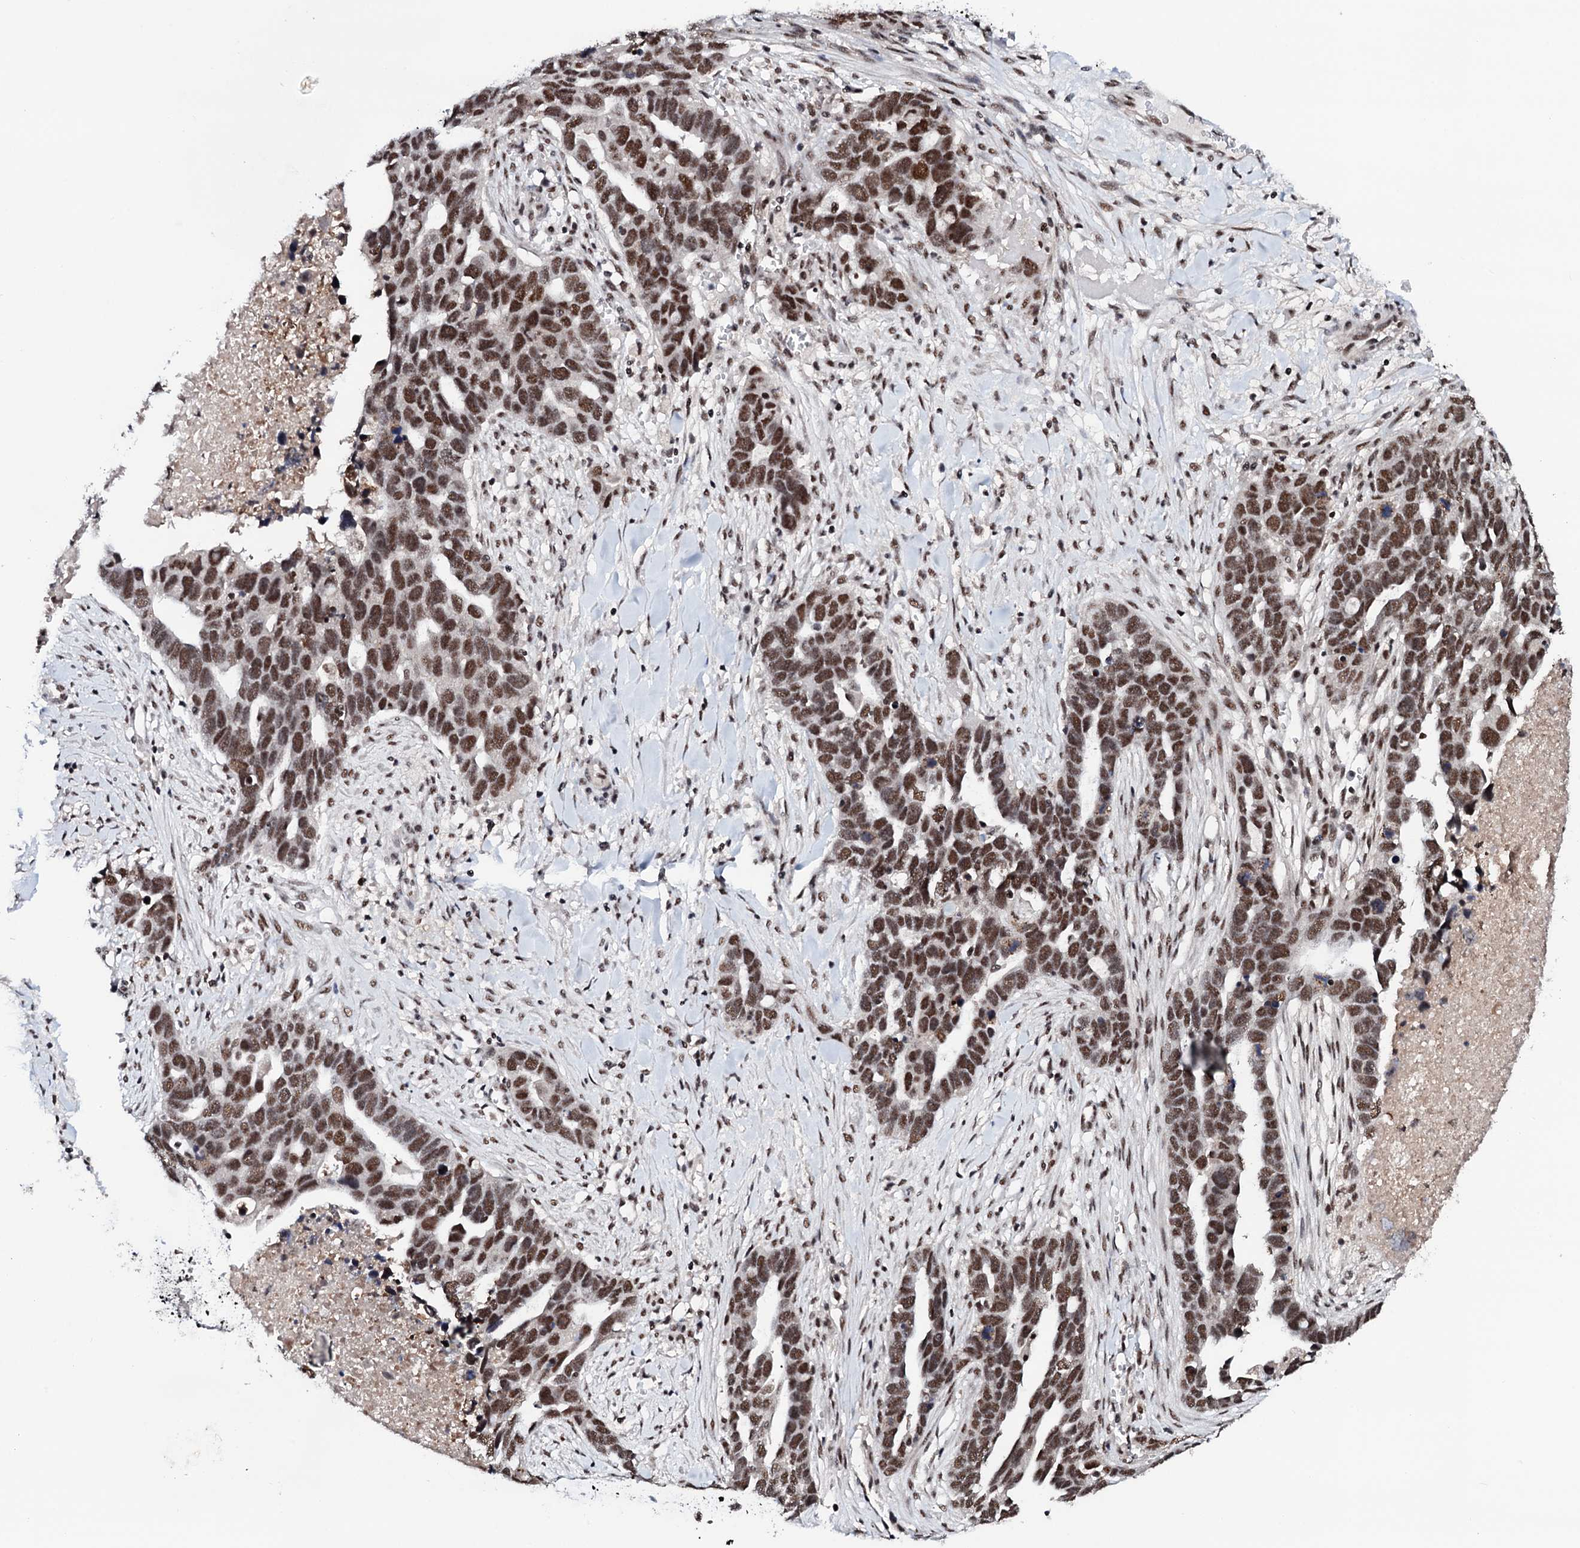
{"staining": {"intensity": "strong", "quantity": ">75%", "location": "nuclear"}, "tissue": "ovarian cancer", "cell_type": "Tumor cells", "image_type": "cancer", "snomed": [{"axis": "morphology", "description": "Cystadenocarcinoma, serous, NOS"}, {"axis": "topography", "description": "Ovary"}], "caption": "Approximately >75% of tumor cells in ovarian cancer reveal strong nuclear protein positivity as visualized by brown immunohistochemical staining.", "gene": "PRPF18", "patient": {"sex": "female", "age": 54}}